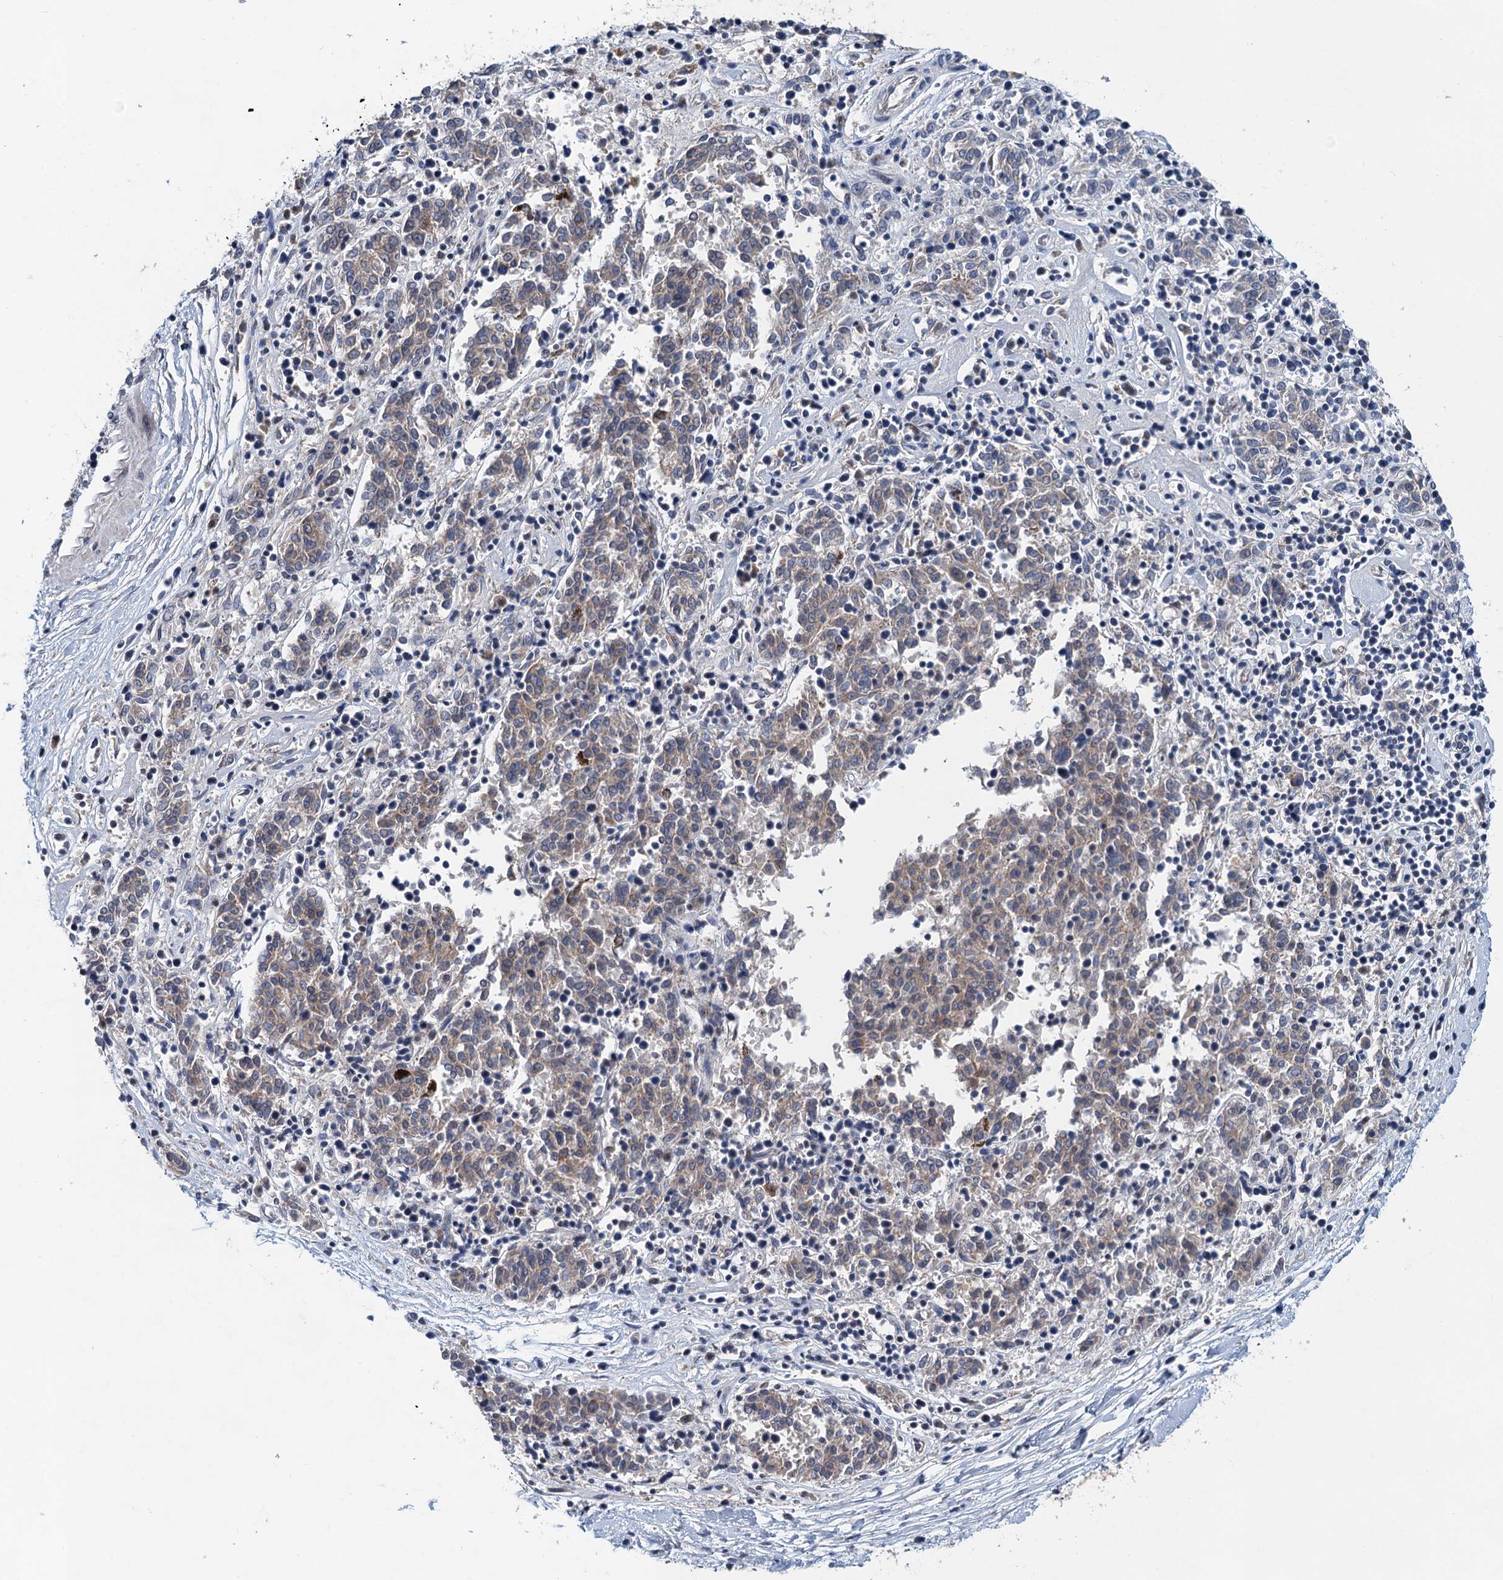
{"staining": {"intensity": "weak", "quantity": "25%-75%", "location": "cytoplasmic/membranous"}, "tissue": "melanoma", "cell_type": "Tumor cells", "image_type": "cancer", "snomed": [{"axis": "morphology", "description": "Malignant melanoma, NOS"}, {"axis": "topography", "description": "Skin"}], "caption": "Protein staining of melanoma tissue reveals weak cytoplasmic/membranous staining in about 25%-75% of tumor cells. The staining is performed using DAB (3,3'-diaminobenzidine) brown chromogen to label protein expression. The nuclei are counter-stained blue using hematoxylin.", "gene": "NBEA", "patient": {"sex": "female", "age": 72}}